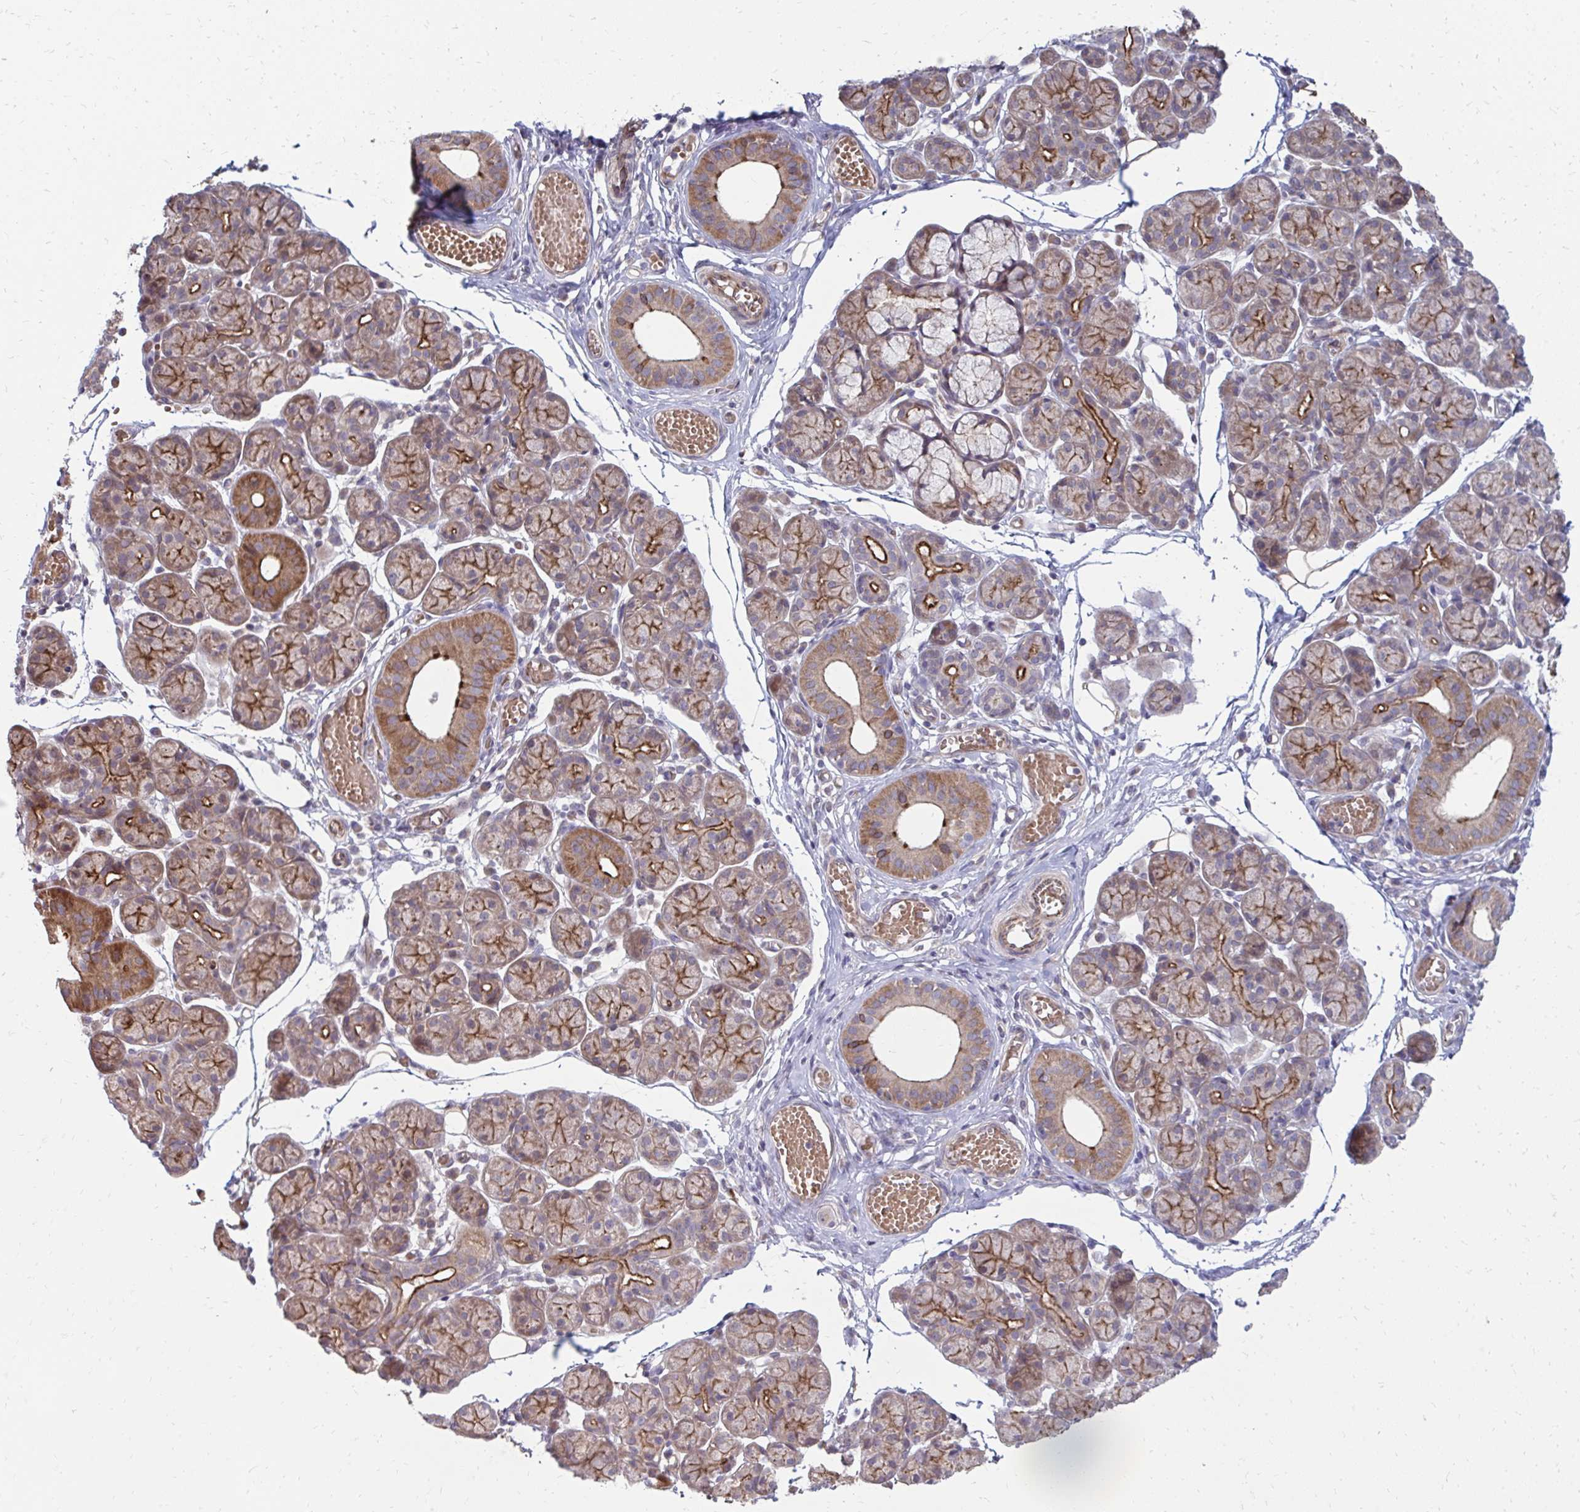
{"staining": {"intensity": "moderate", "quantity": ">75%", "location": "cytoplasmic/membranous"}, "tissue": "salivary gland", "cell_type": "Glandular cells", "image_type": "normal", "snomed": [{"axis": "morphology", "description": "Normal tissue, NOS"}, {"axis": "morphology", "description": "Inflammation, NOS"}, {"axis": "topography", "description": "Lymph node"}, {"axis": "topography", "description": "Salivary gland"}], "caption": "Unremarkable salivary gland was stained to show a protein in brown. There is medium levels of moderate cytoplasmic/membranous staining in approximately >75% of glandular cells.", "gene": "ITPR2", "patient": {"sex": "male", "age": 3}}